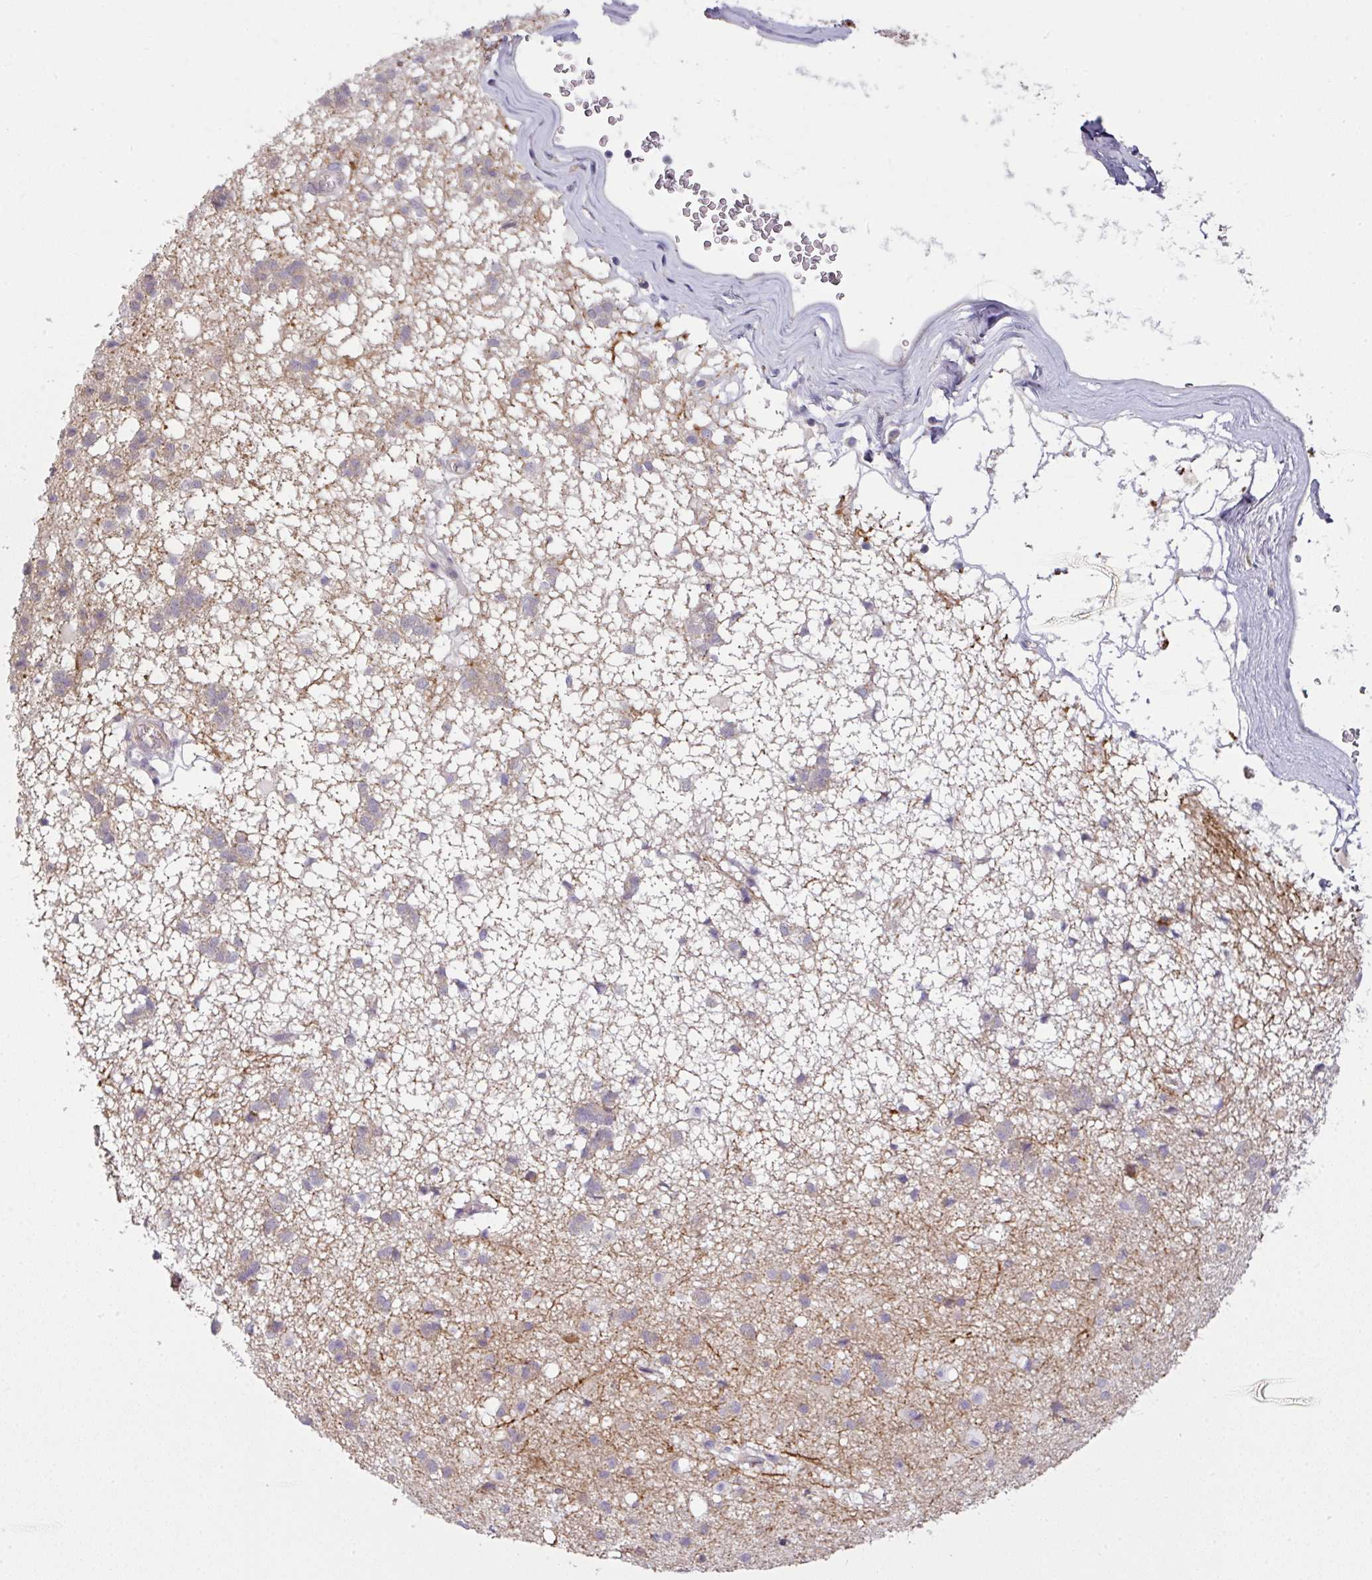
{"staining": {"intensity": "negative", "quantity": "none", "location": "none"}, "tissue": "caudate", "cell_type": "Glial cells", "image_type": "normal", "snomed": [{"axis": "morphology", "description": "Normal tissue, NOS"}, {"axis": "topography", "description": "Lateral ventricle wall"}], "caption": "The micrograph exhibits no significant positivity in glial cells of caudate.", "gene": "DERPC", "patient": {"sex": "male", "age": 58}}